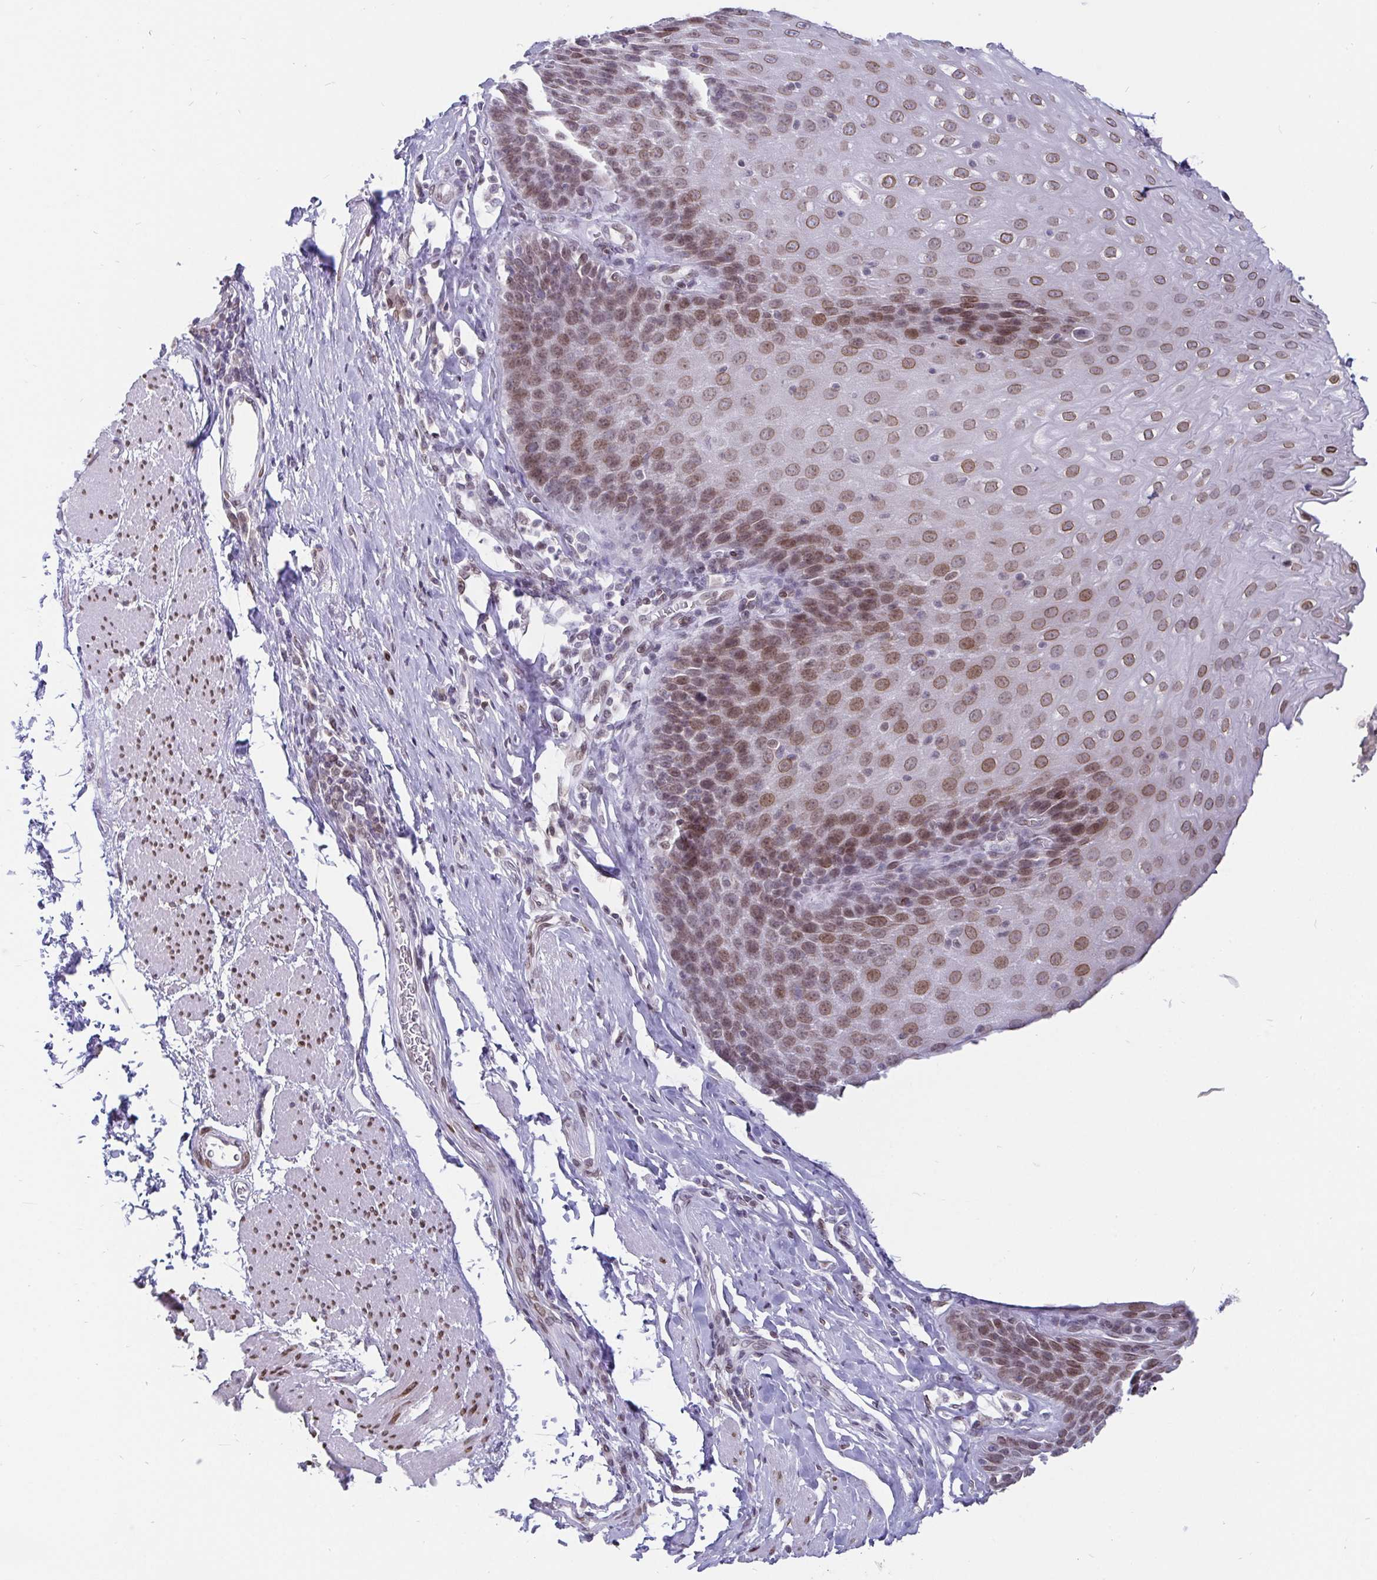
{"staining": {"intensity": "moderate", "quantity": ">75%", "location": "cytoplasmic/membranous,nuclear"}, "tissue": "esophagus", "cell_type": "Squamous epithelial cells", "image_type": "normal", "snomed": [{"axis": "morphology", "description": "Normal tissue, NOS"}, {"axis": "topography", "description": "Esophagus"}], "caption": "Approximately >75% of squamous epithelial cells in unremarkable esophagus exhibit moderate cytoplasmic/membranous,nuclear protein staining as visualized by brown immunohistochemical staining.", "gene": "EMD", "patient": {"sex": "female", "age": 61}}